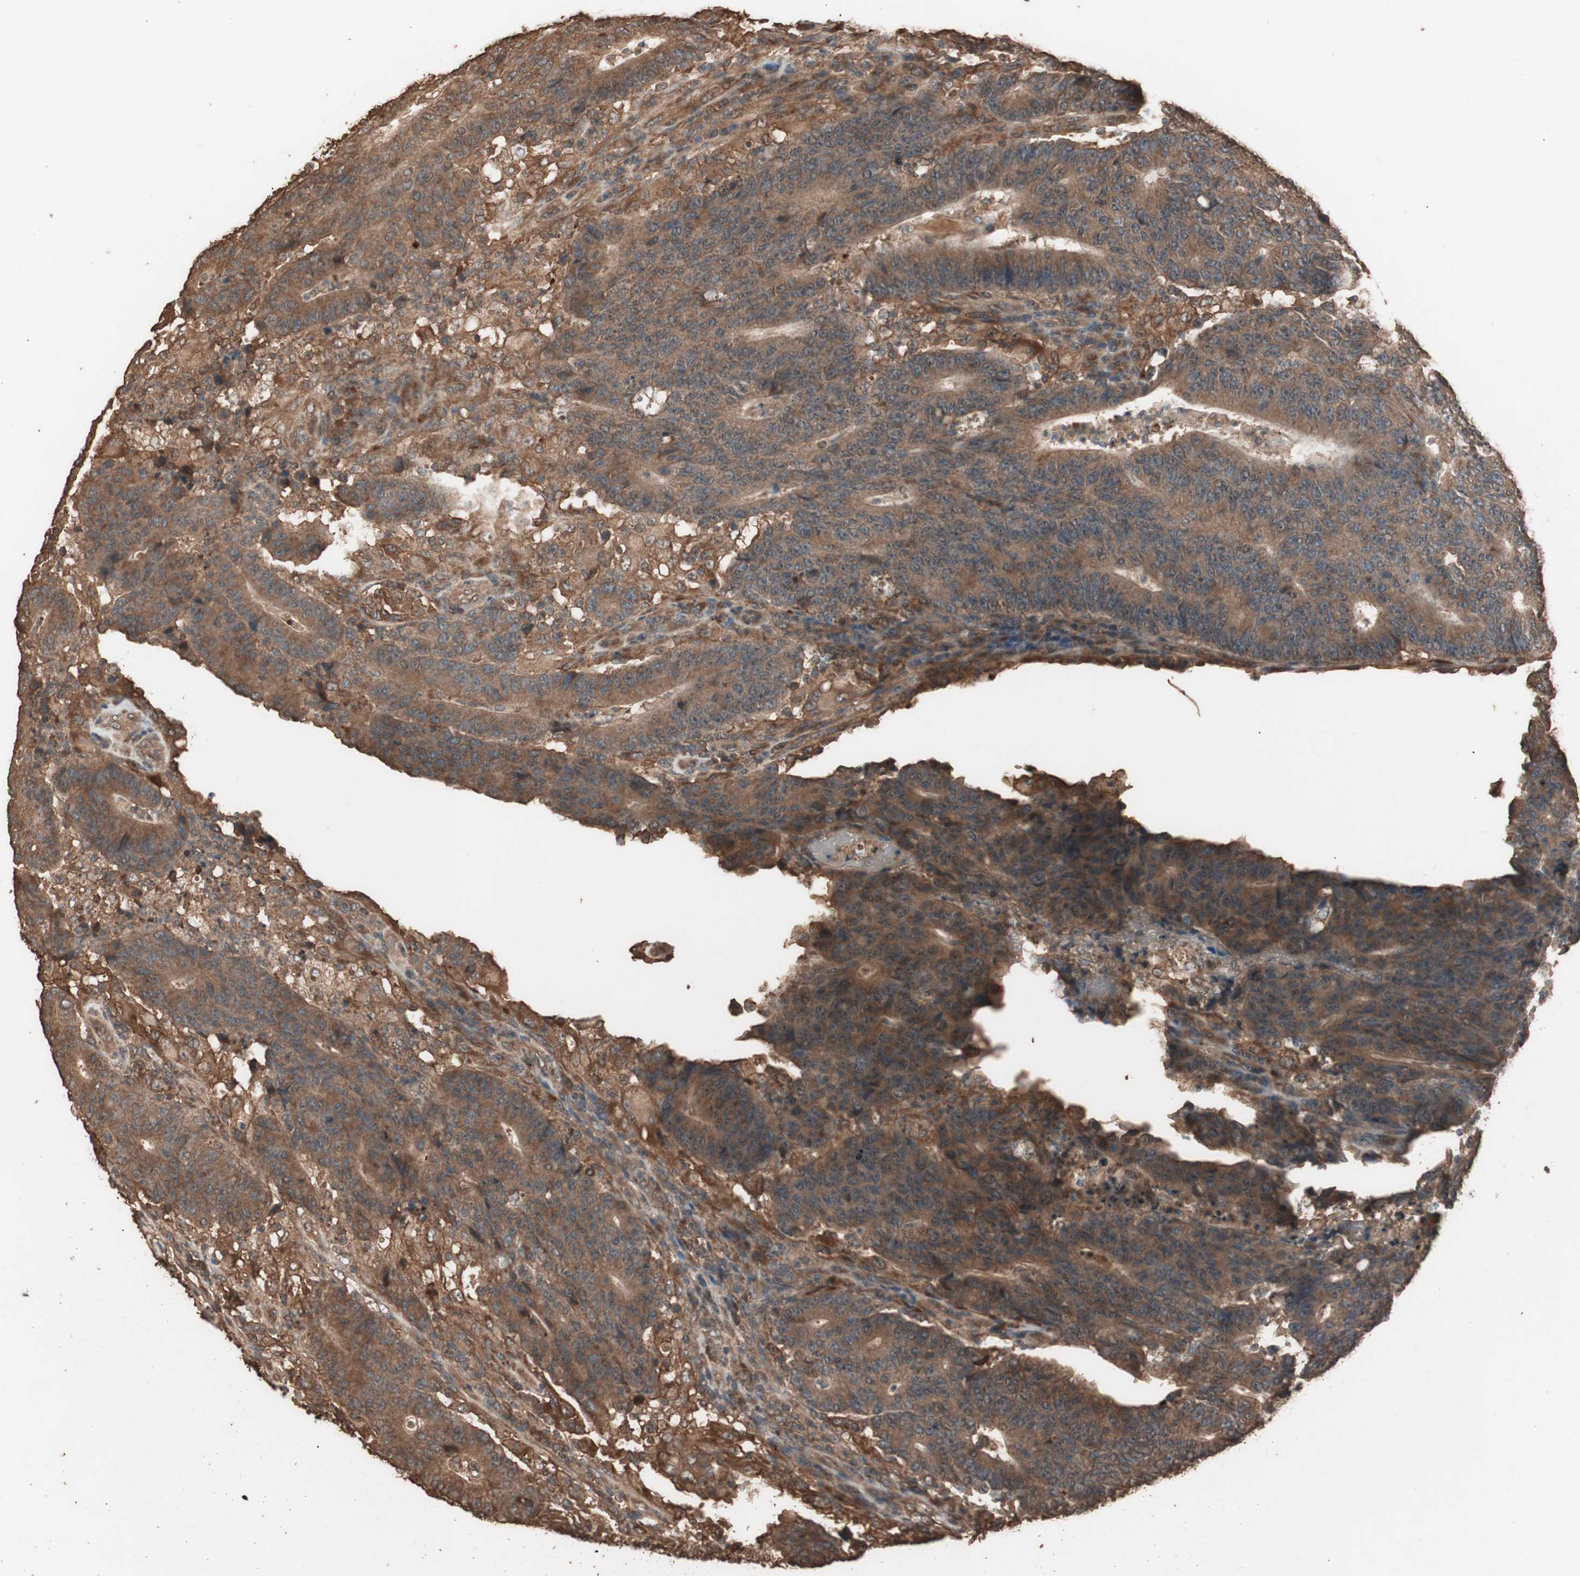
{"staining": {"intensity": "moderate", "quantity": ">75%", "location": "cytoplasmic/membranous"}, "tissue": "colorectal cancer", "cell_type": "Tumor cells", "image_type": "cancer", "snomed": [{"axis": "morphology", "description": "Normal tissue, NOS"}, {"axis": "morphology", "description": "Adenocarcinoma, NOS"}, {"axis": "topography", "description": "Colon"}], "caption": "Protein analysis of colorectal cancer (adenocarcinoma) tissue displays moderate cytoplasmic/membranous expression in approximately >75% of tumor cells.", "gene": "CCN4", "patient": {"sex": "female", "age": 75}}